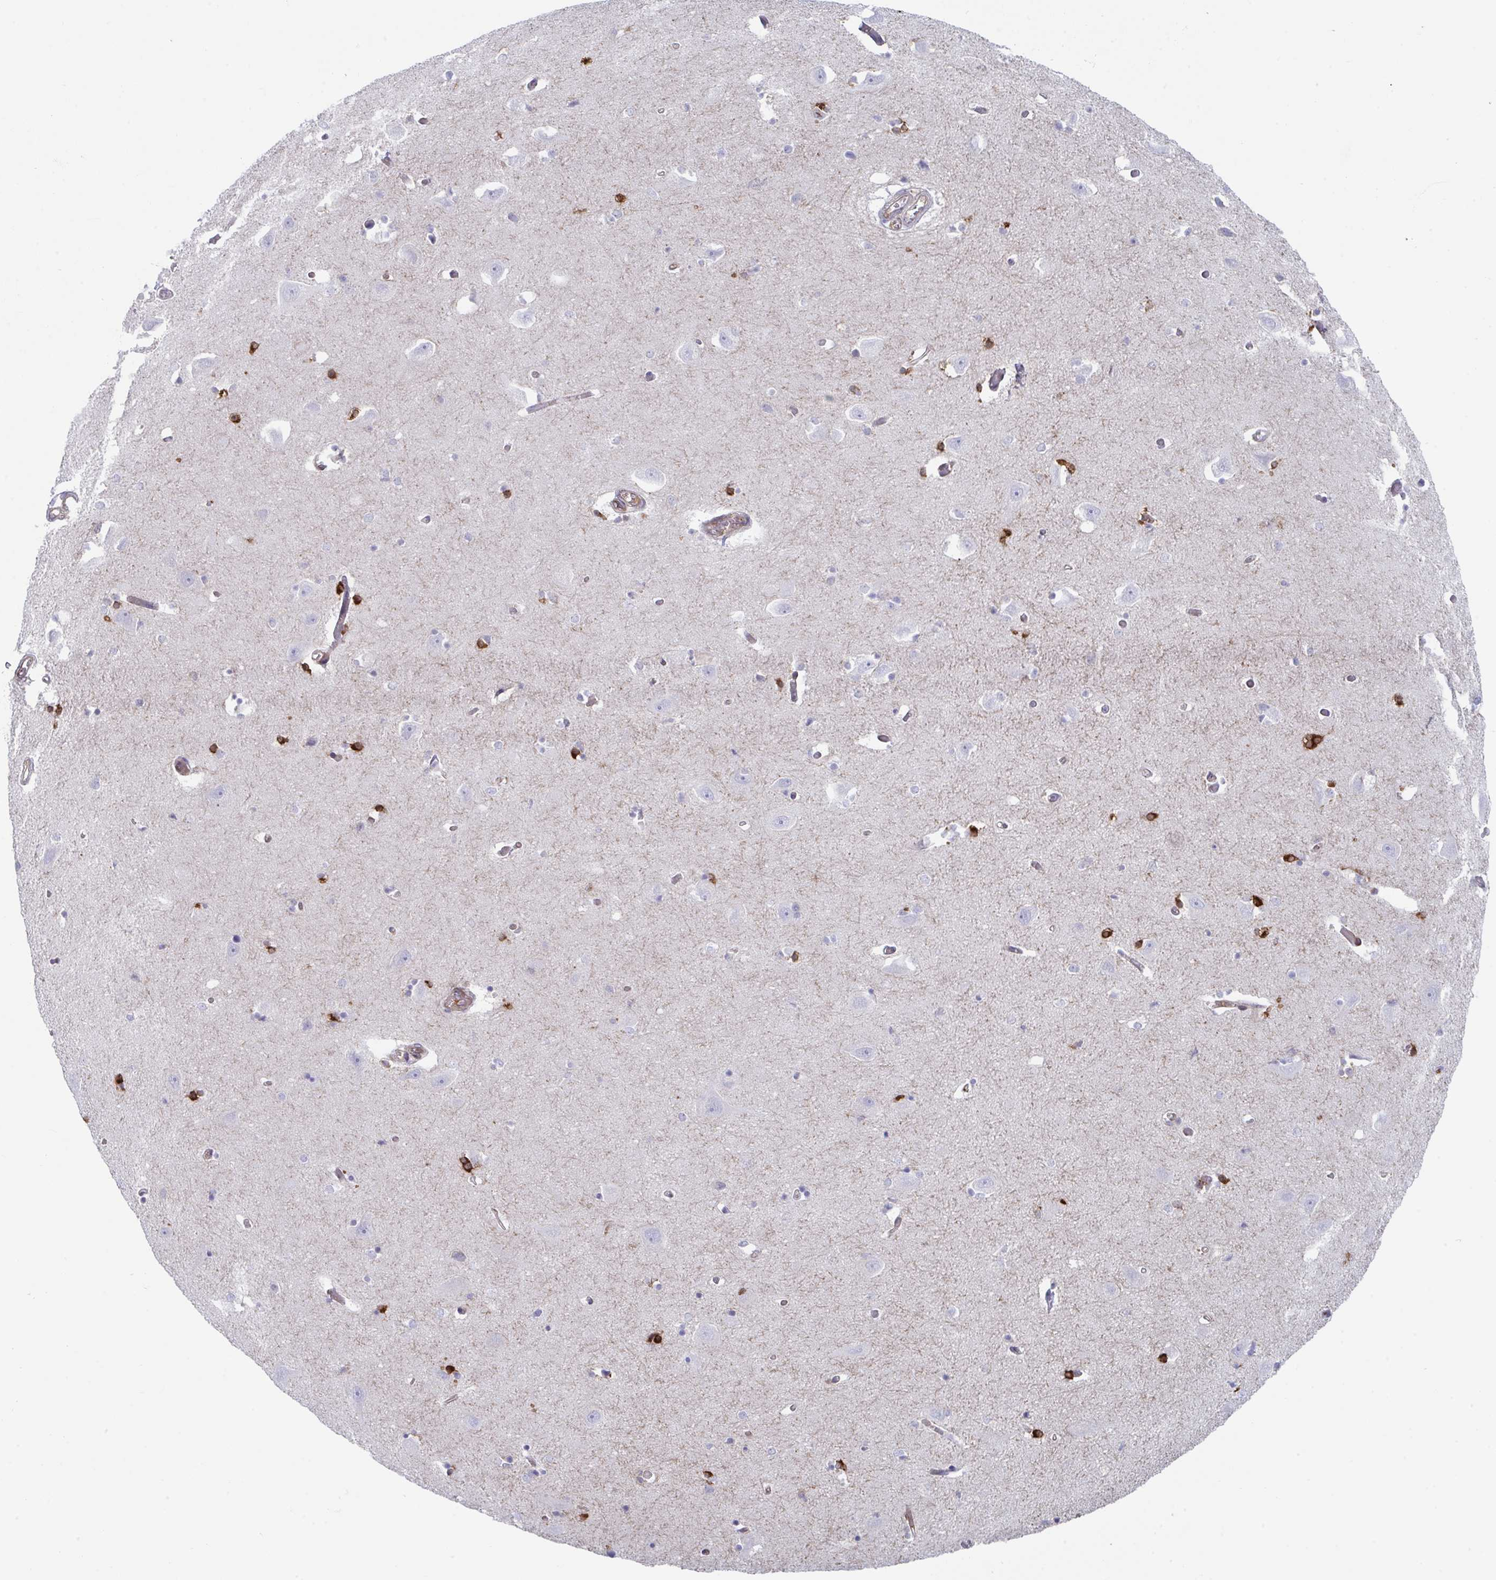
{"staining": {"intensity": "strong", "quantity": "<25%", "location": "cytoplasmic/membranous"}, "tissue": "caudate", "cell_type": "Glial cells", "image_type": "normal", "snomed": [{"axis": "morphology", "description": "Normal tissue, NOS"}, {"axis": "topography", "description": "Lateral ventricle wall"}, {"axis": "topography", "description": "Hippocampus"}], "caption": "Immunohistochemical staining of unremarkable human caudate exhibits <25% levels of strong cytoplasmic/membranous protein expression in approximately <25% of glial cells. The staining was performed using DAB, with brown indicating positive protein expression. Nuclei are stained blue with hematoxylin.", "gene": "WNK1", "patient": {"sex": "female", "age": 63}}